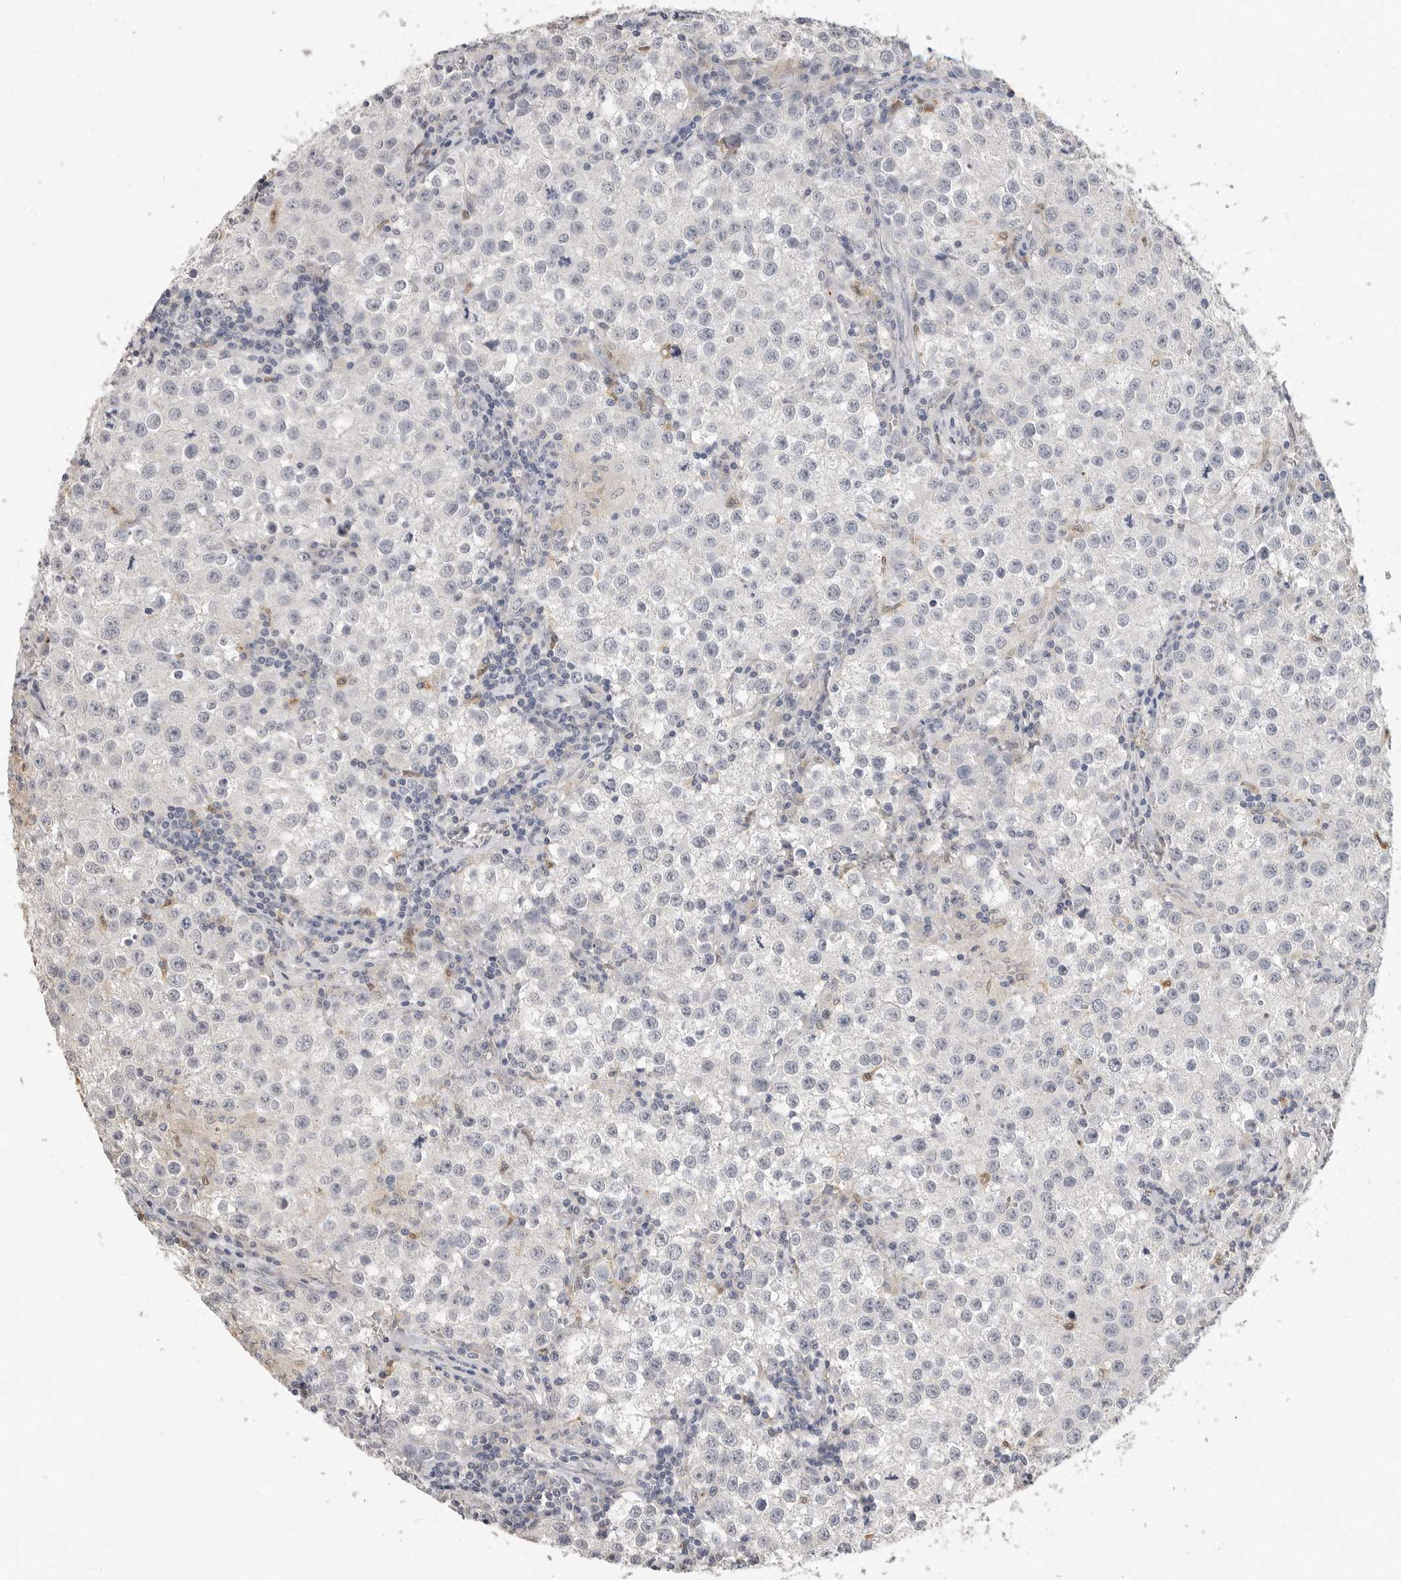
{"staining": {"intensity": "negative", "quantity": "none", "location": "none"}, "tissue": "testis cancer", "cell_type": "Tumor cells", "image_type": "cancer", "snomed": [{"axis": "morphology", "description": "Seminoma, NOS"}, {"axis": "morphology", "description": "Carcinoma, Embryonal, NOS"}, {"axis": "topography", "description": "Testis"}], "caption": "A micrograph of human testis embryonal carcinoma is negative for staining in tumor cells. (Stains: DAB immunohistochemistry (IHC) with hematoxylin counter stain, Microscopy: brightfield microscopy at high magnification).", "gene": "LTBR", "patient": {"sex": "male", "age": 43}}